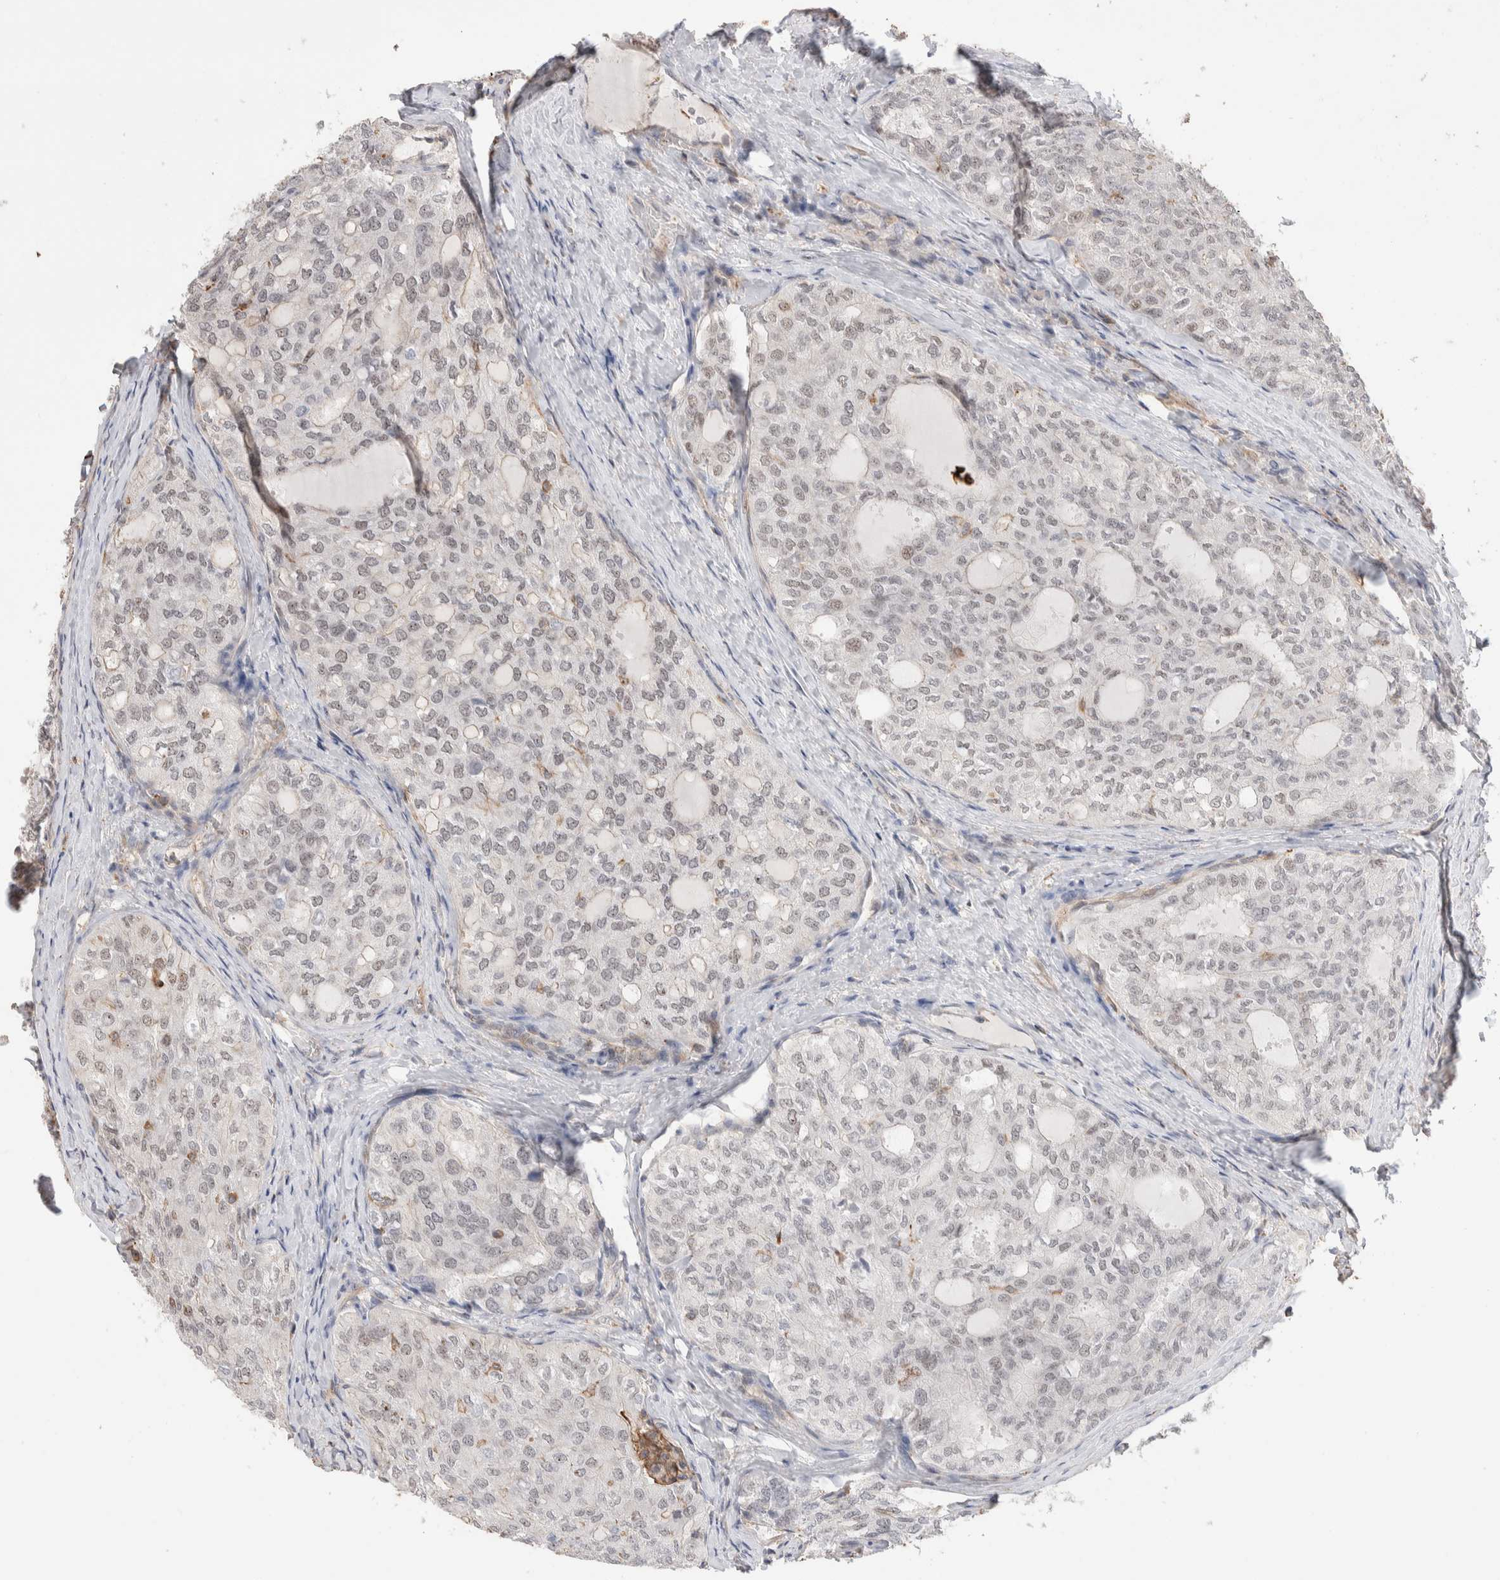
{"staining": {"intensity": "negative", "quantity": "none", "location": "none"}, "tissue": "thyroid cancer", "cell_type": "Tumor cells", "image_type": "cancer", "snomed": [{"axis": "morphology", "description": "Follicular adenoma carcinoma, NOS"}, {"axis": "topography", "description": "Thyroid gland"}], "caption": "The immunohistochemistry micrograph has no significant positivity in tumor cells of thyroid follicular adenoma carcinoma tissue.", "gene": "ZNF704", "patient": {"sex": "male", "age": 75}}